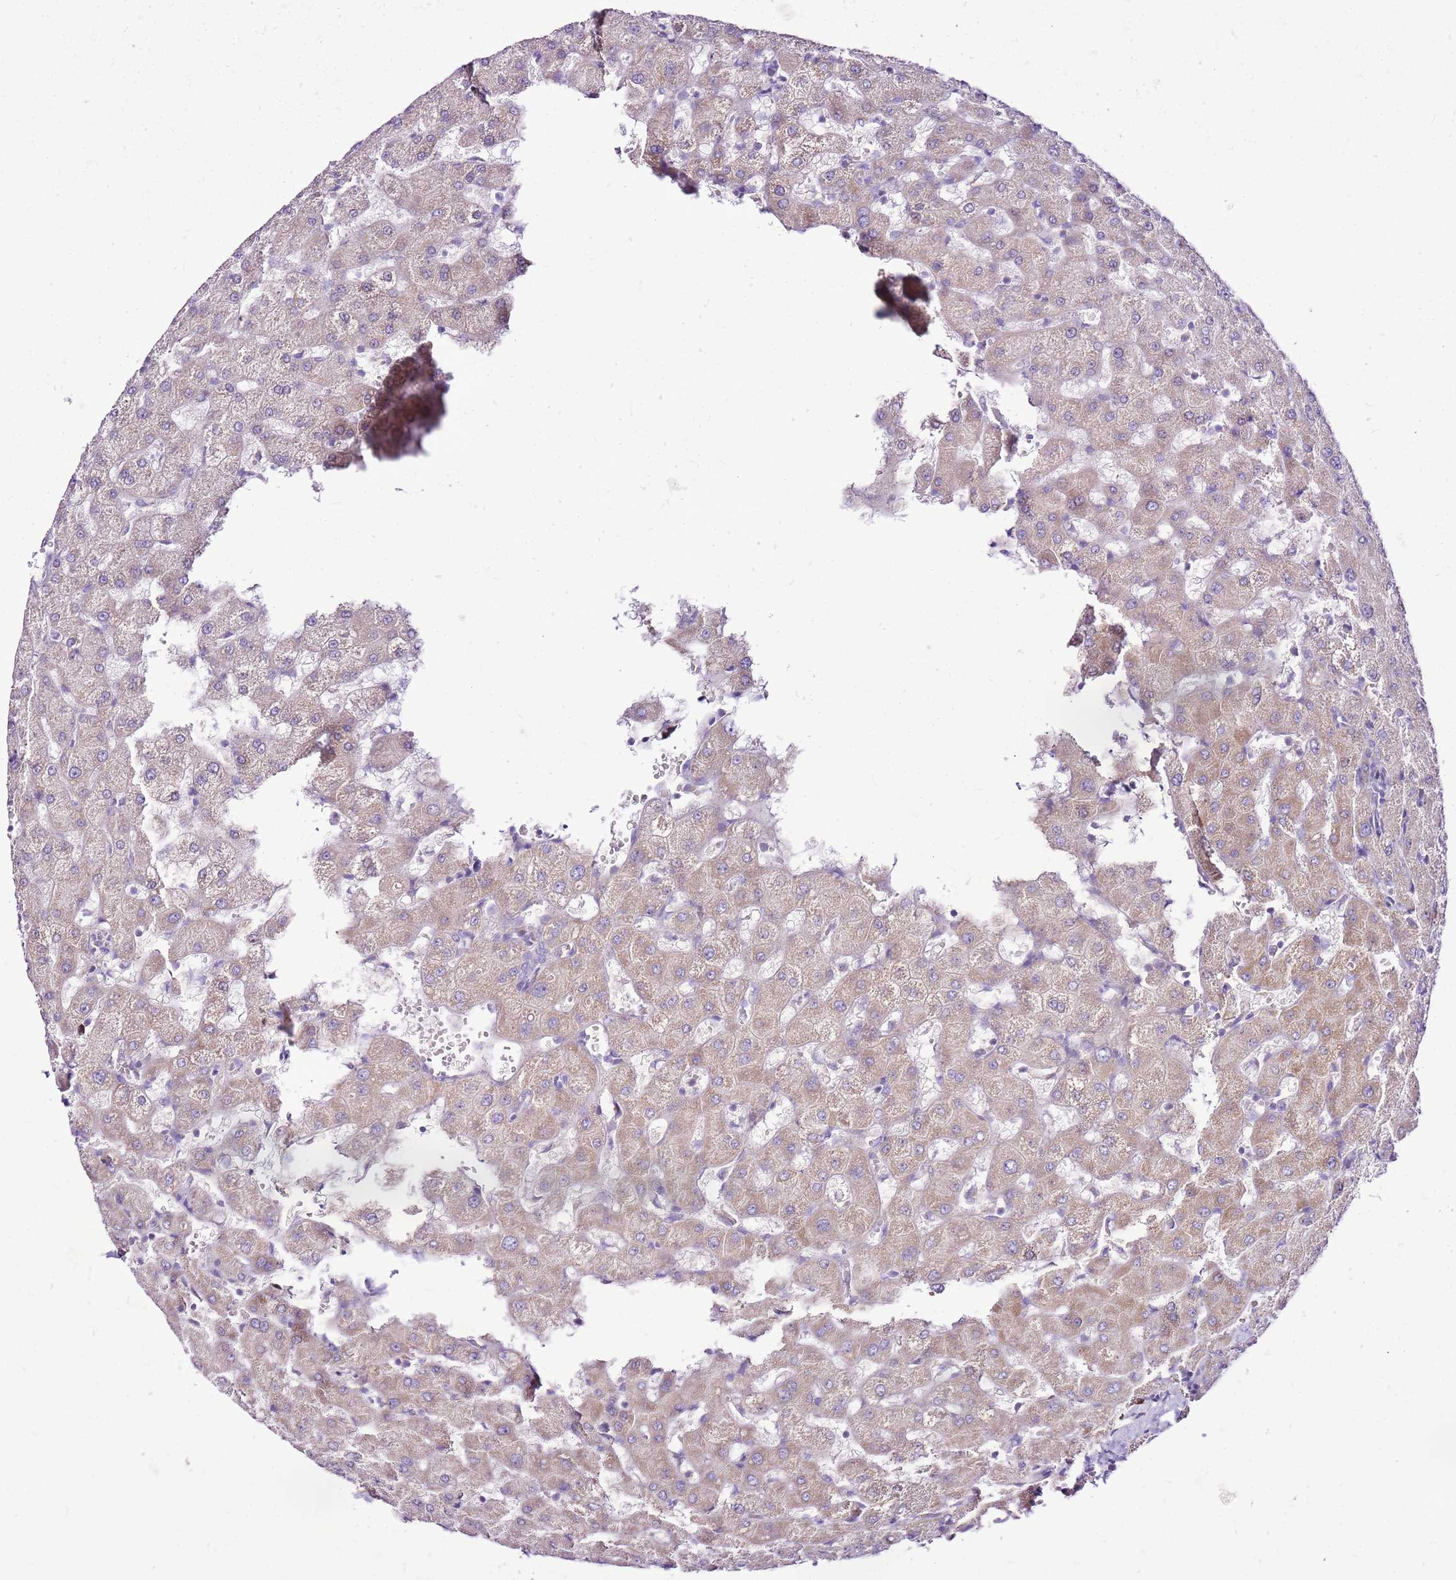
{"staining": {"intensity": "negative", "quantity": "none", "location": "none"}, "tissue": "liver", "cell_type": "Cholangiocytes", "image_type": "normal", "snomed": [{"axis": "morphology", "description": "Normal tissue, NOS"}, {"axis": "topography", "description": "Liver"}], "caption": "A photomicrograph of human liver is negative for staining in cholangiocytes. (DAB immunohistochemistry (IHC), high magnification).", "gene": "MRPL36", "patient": {"sex": "female", "age": 63}}